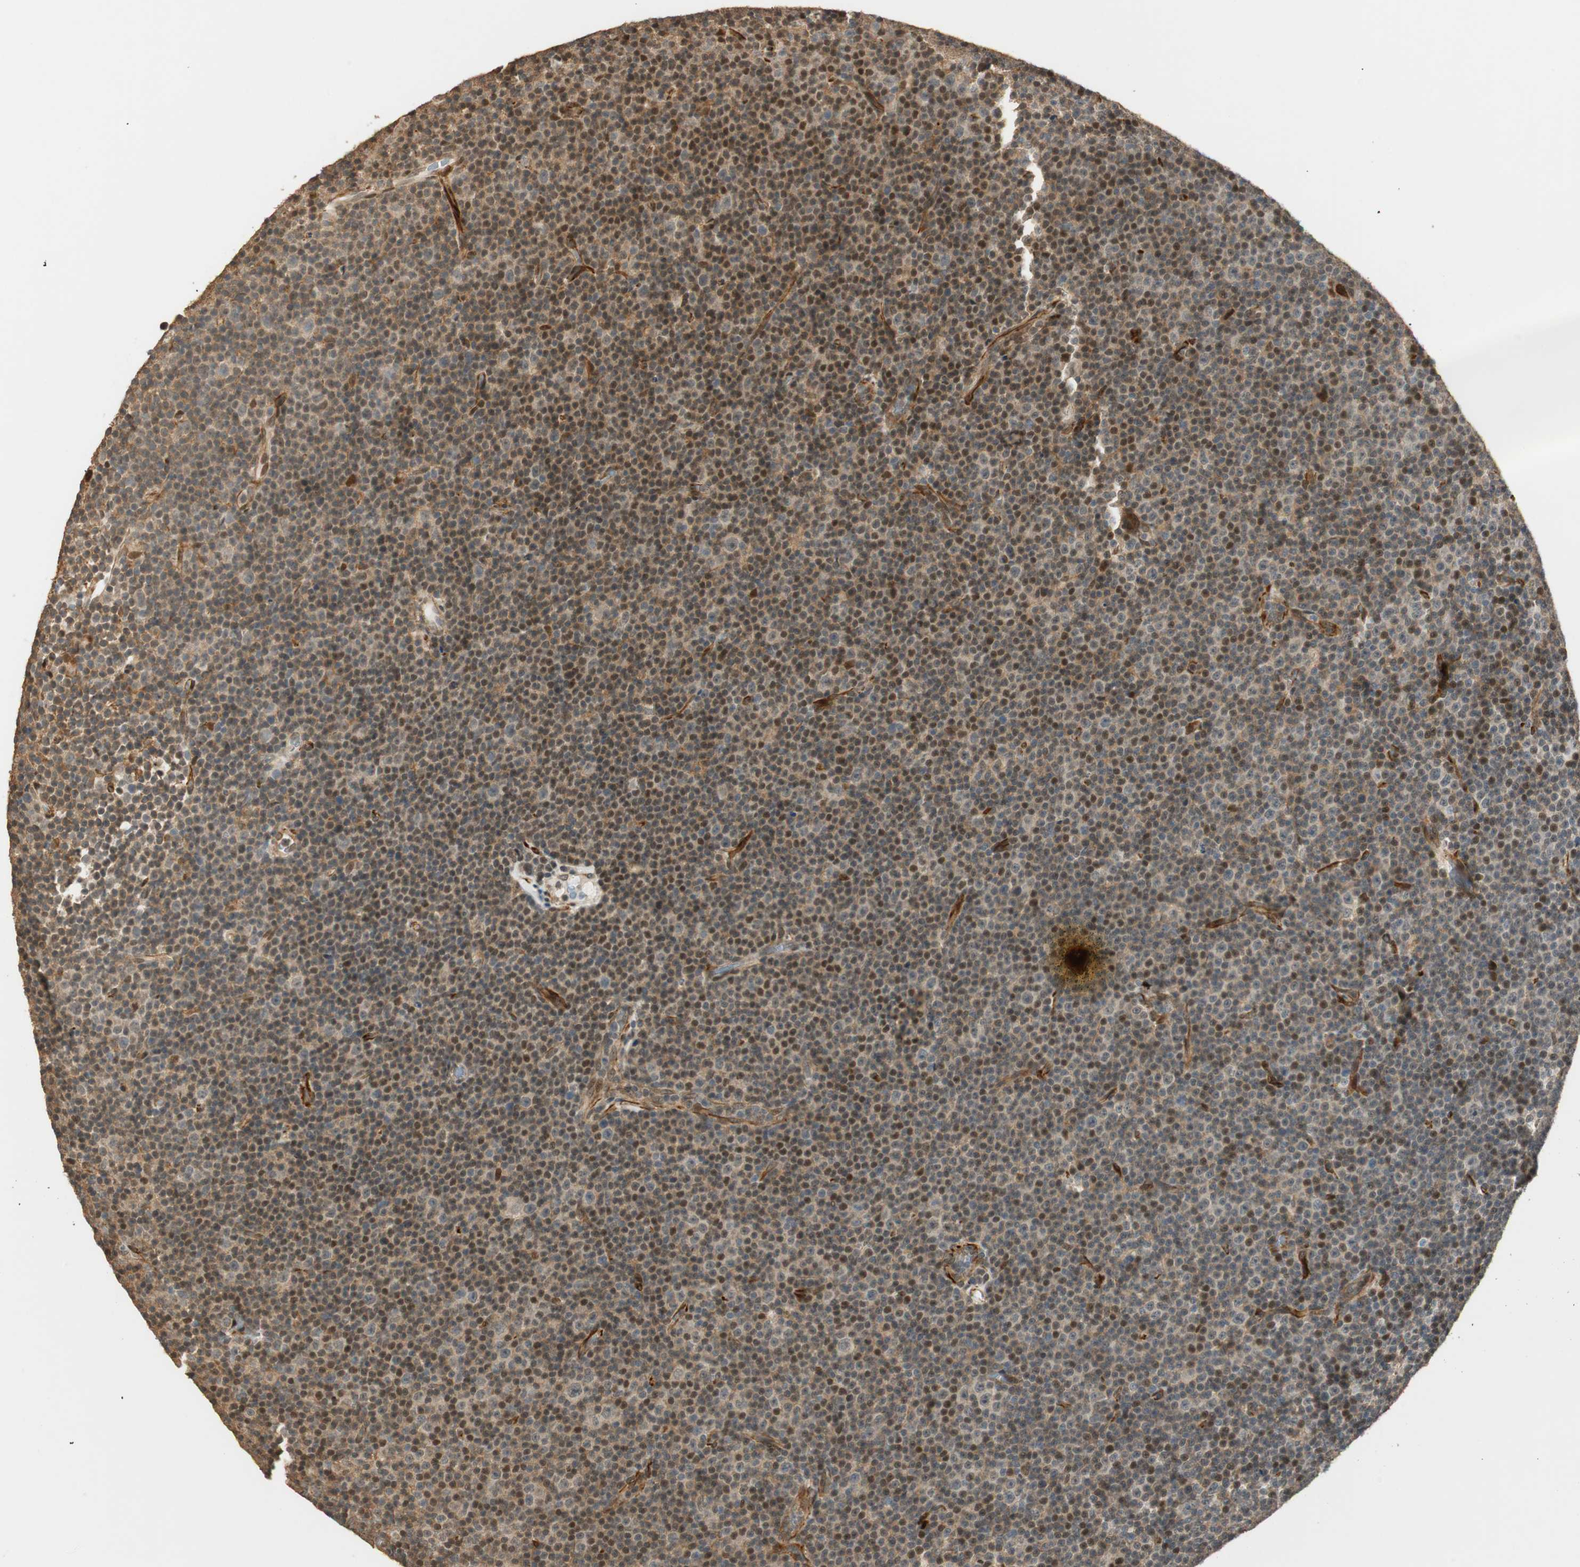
{"staining": {"intensity": "weak", "quantity": "25%-75%", "location": "nuclear"}, "tissue": "lymphoma", "cell_type": "Tumor cells", "image_type": "cancer", "snomed": [{"axis": "morphology", "description": "Malignant lymphoma, non-Hodgkin's type, Low grade"}, {"axis": "topography", "description": "Lymph node"}], "caption": "Immunohistochemistry (DAB) staining of human lymphoma displays weak nuclear protein staining in about 25%-75% of tumor cells.", "gene": "NES", "patient": {"sex": "female", "age": 67}}